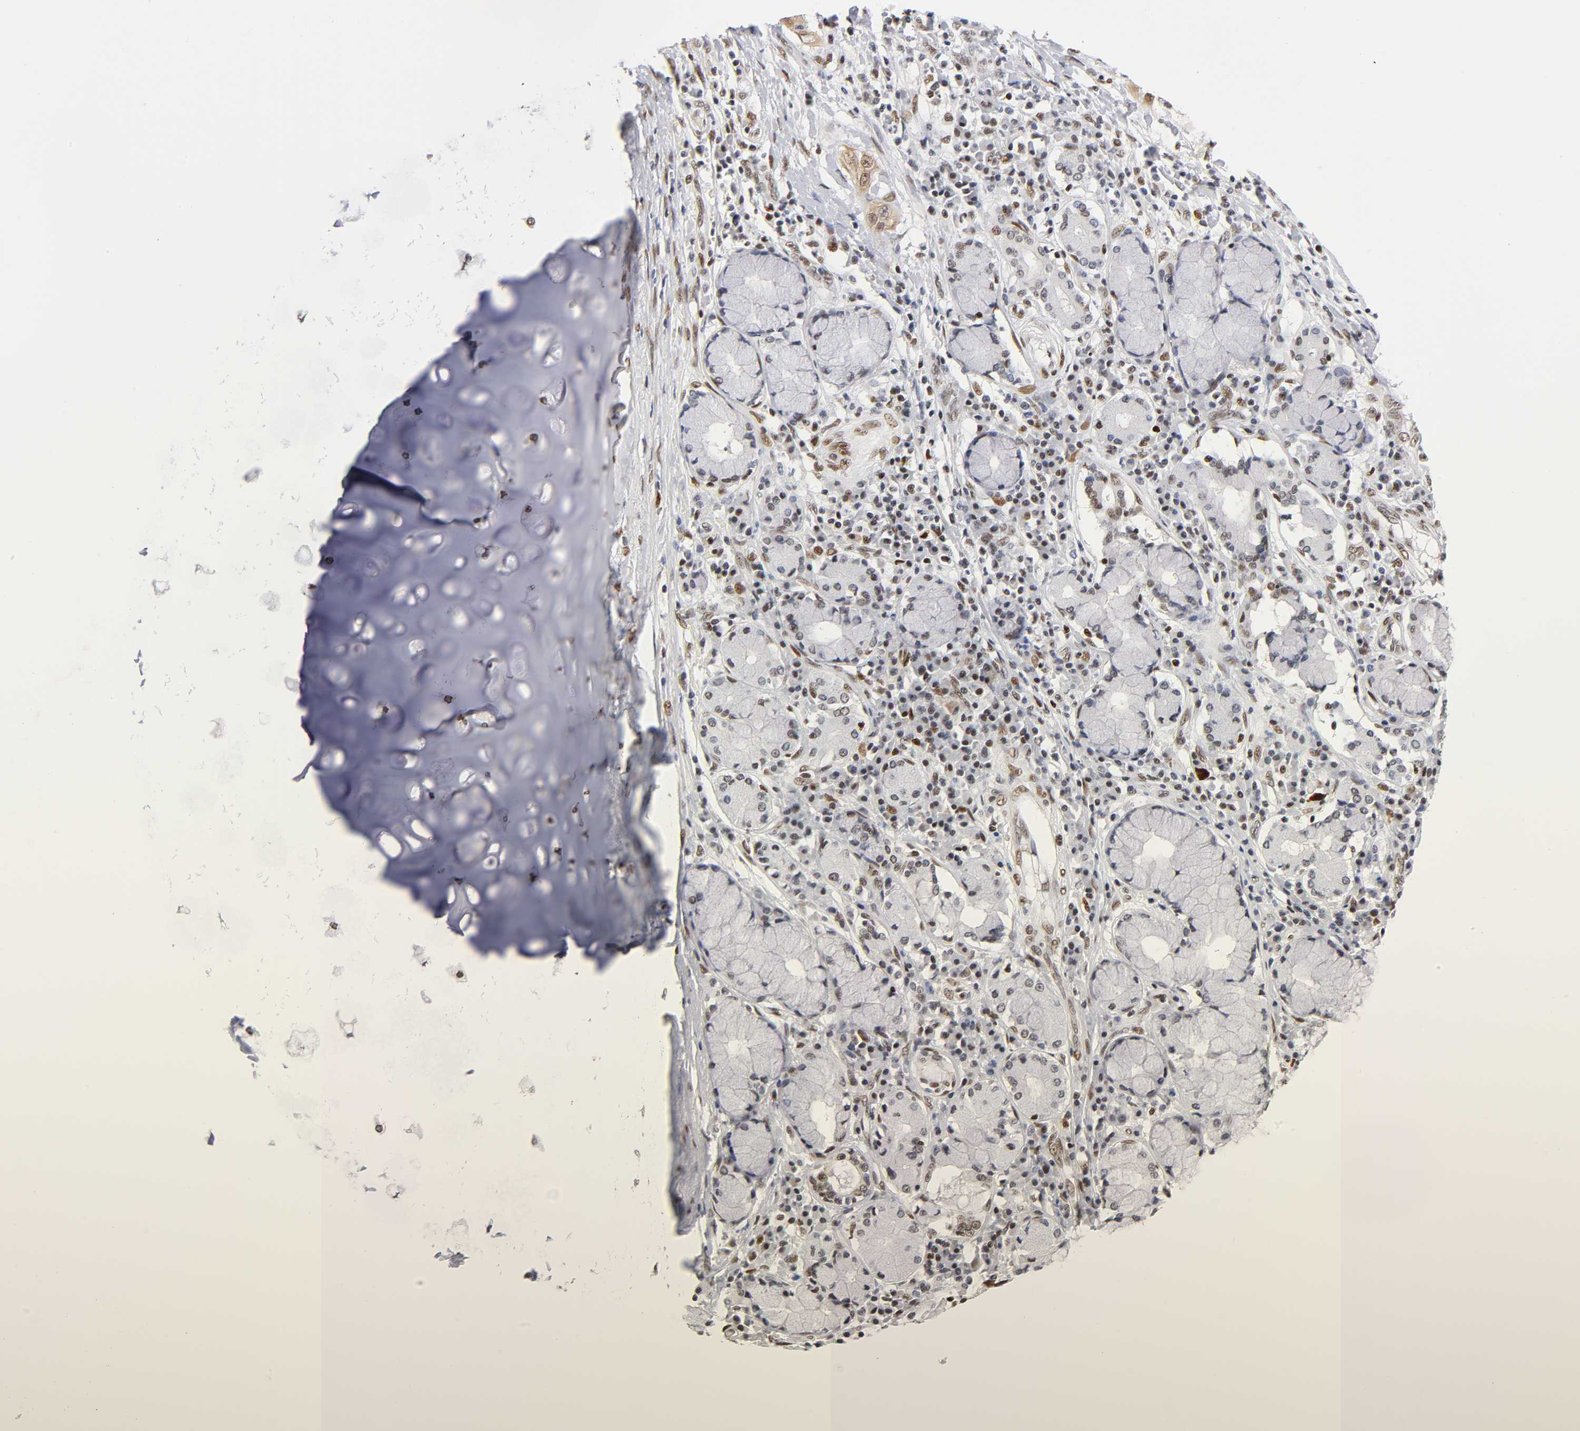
{"staining": {"intensity": "moderate", "quantity": "25%-75%", "location": "cytoplasmic/membranous,nuclear"}, "tissue": "lung cancer", "cell_type": "Tumor cells", "image_type": "cancer", "snomed": [{"axis": "morphology", "description": "Squamous cell carcinoma, NOS"}, {"axis": "topography", "description": "Lung"}], "caption": "The histopathology image displays staining of lung squamous cell carcinoma, revealing moderate cytoplasmic/membranous and nuclear protein expression (brown color) within tumor cells.", "gene": "NR3C1", "patient": {"sex": "female", "age": 47}}